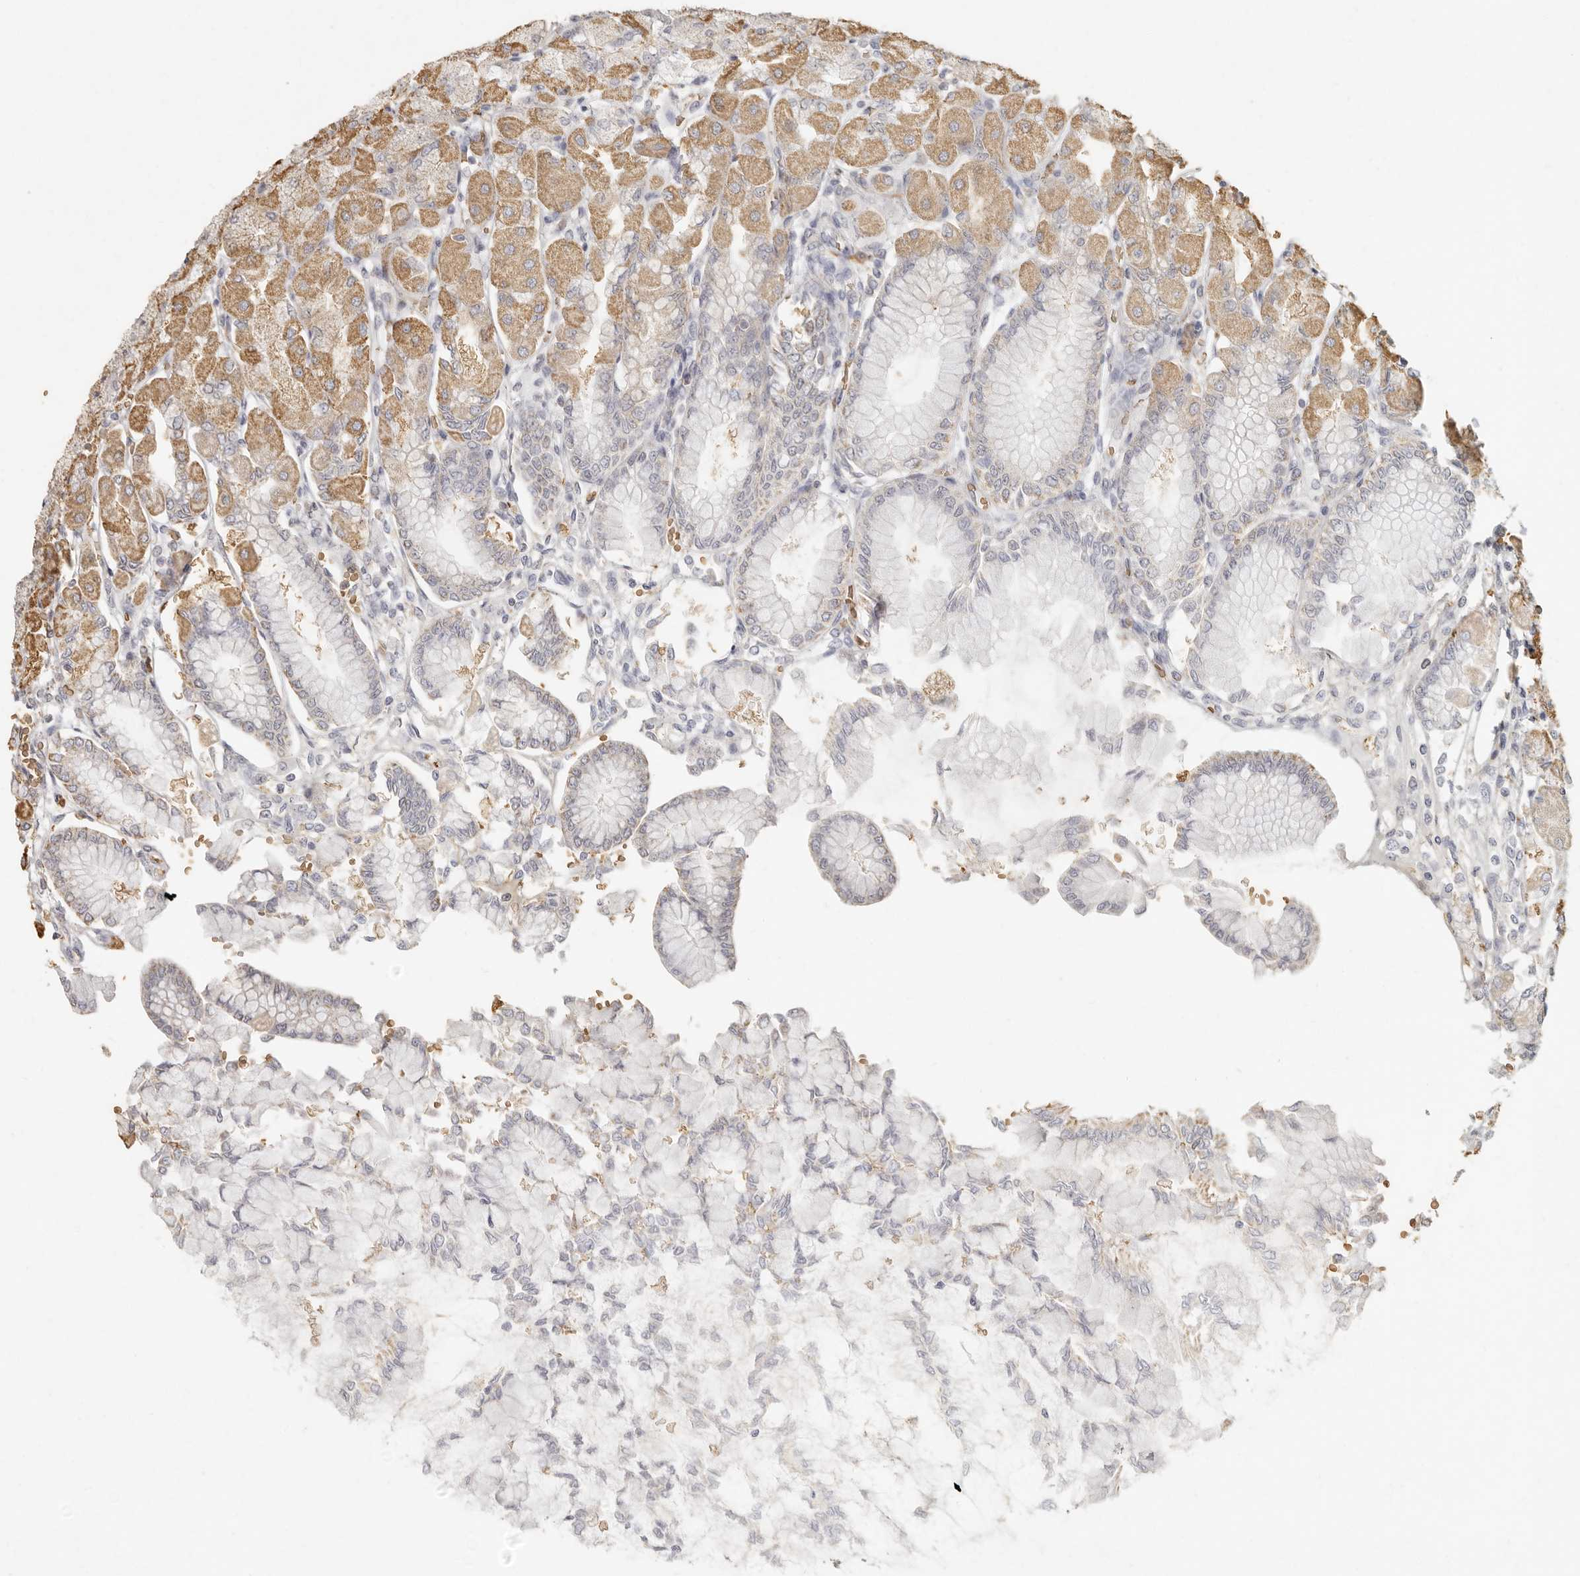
{"staining": {"intensity": "moderate", "quantity": "<25%", "location": "cytoplasmic/membranous"}, "tissue": "stomach", "cell_type": "Glandular cells", "image_type": "normal", "snomed": [{"axis": "morphology", "description": "Normal tissue, NOS"}, {"axis": "topography", "description": "Stomach, upper"}], "caption": "Immunohistochemical staining of benign stomach demonstrates <25% levels of moderate cytoplasmic/membranous protein positivity in approximately <25% of glandular cells. (brown staining indicates protein expression, while blue staining denotes nuclei).", "gene": "NIBAN1", "patient": {"sex": "female", "age": 56}}